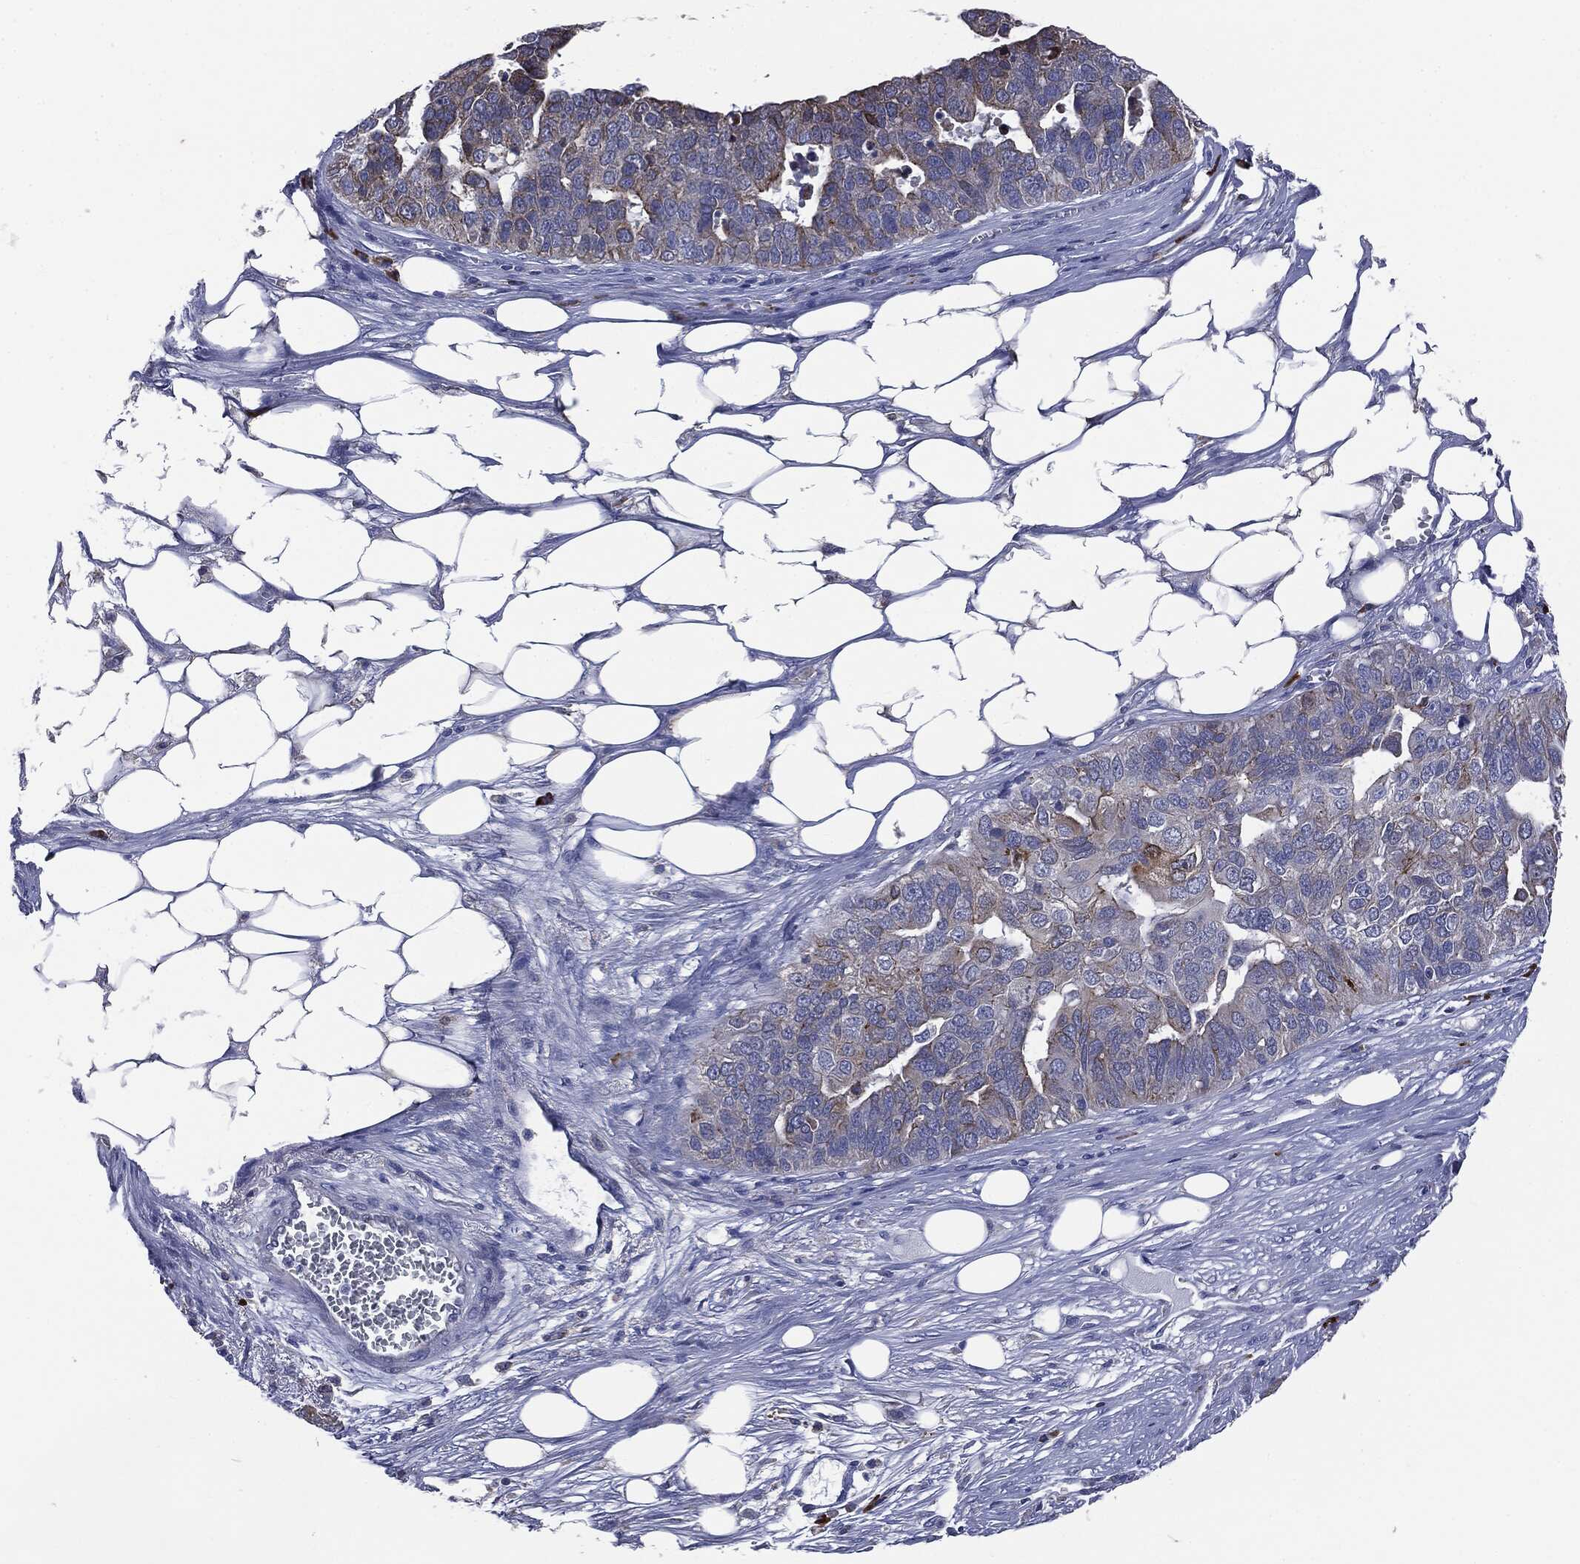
{"staining": {"intensity": "moderate", "quantity": "<25%", "location": "cytoplasmic/membranous"}, "tissue": "ovarian cancer", "cell_type": "Tumor cells", "image_type": "cancer", "snomed": [{"axis": "morphology", "description": "Carcinoma, endometroid"}, {"axis": "topography", "description": "Soft tissue"}, {"axis": "topography", "description": "Ovary"}], "caption": "High-magnification brightfield microscopy of ovarian endometroid carcinoma stained with DAB (brown) and counterstained with hematoxylin (blue). tumor cells exhibit moderate cytoplasmic/membranous staining is identified in about<25% of cells.", "gene": "PTGS2", "patient": {"sex": "female", "age": 52}}